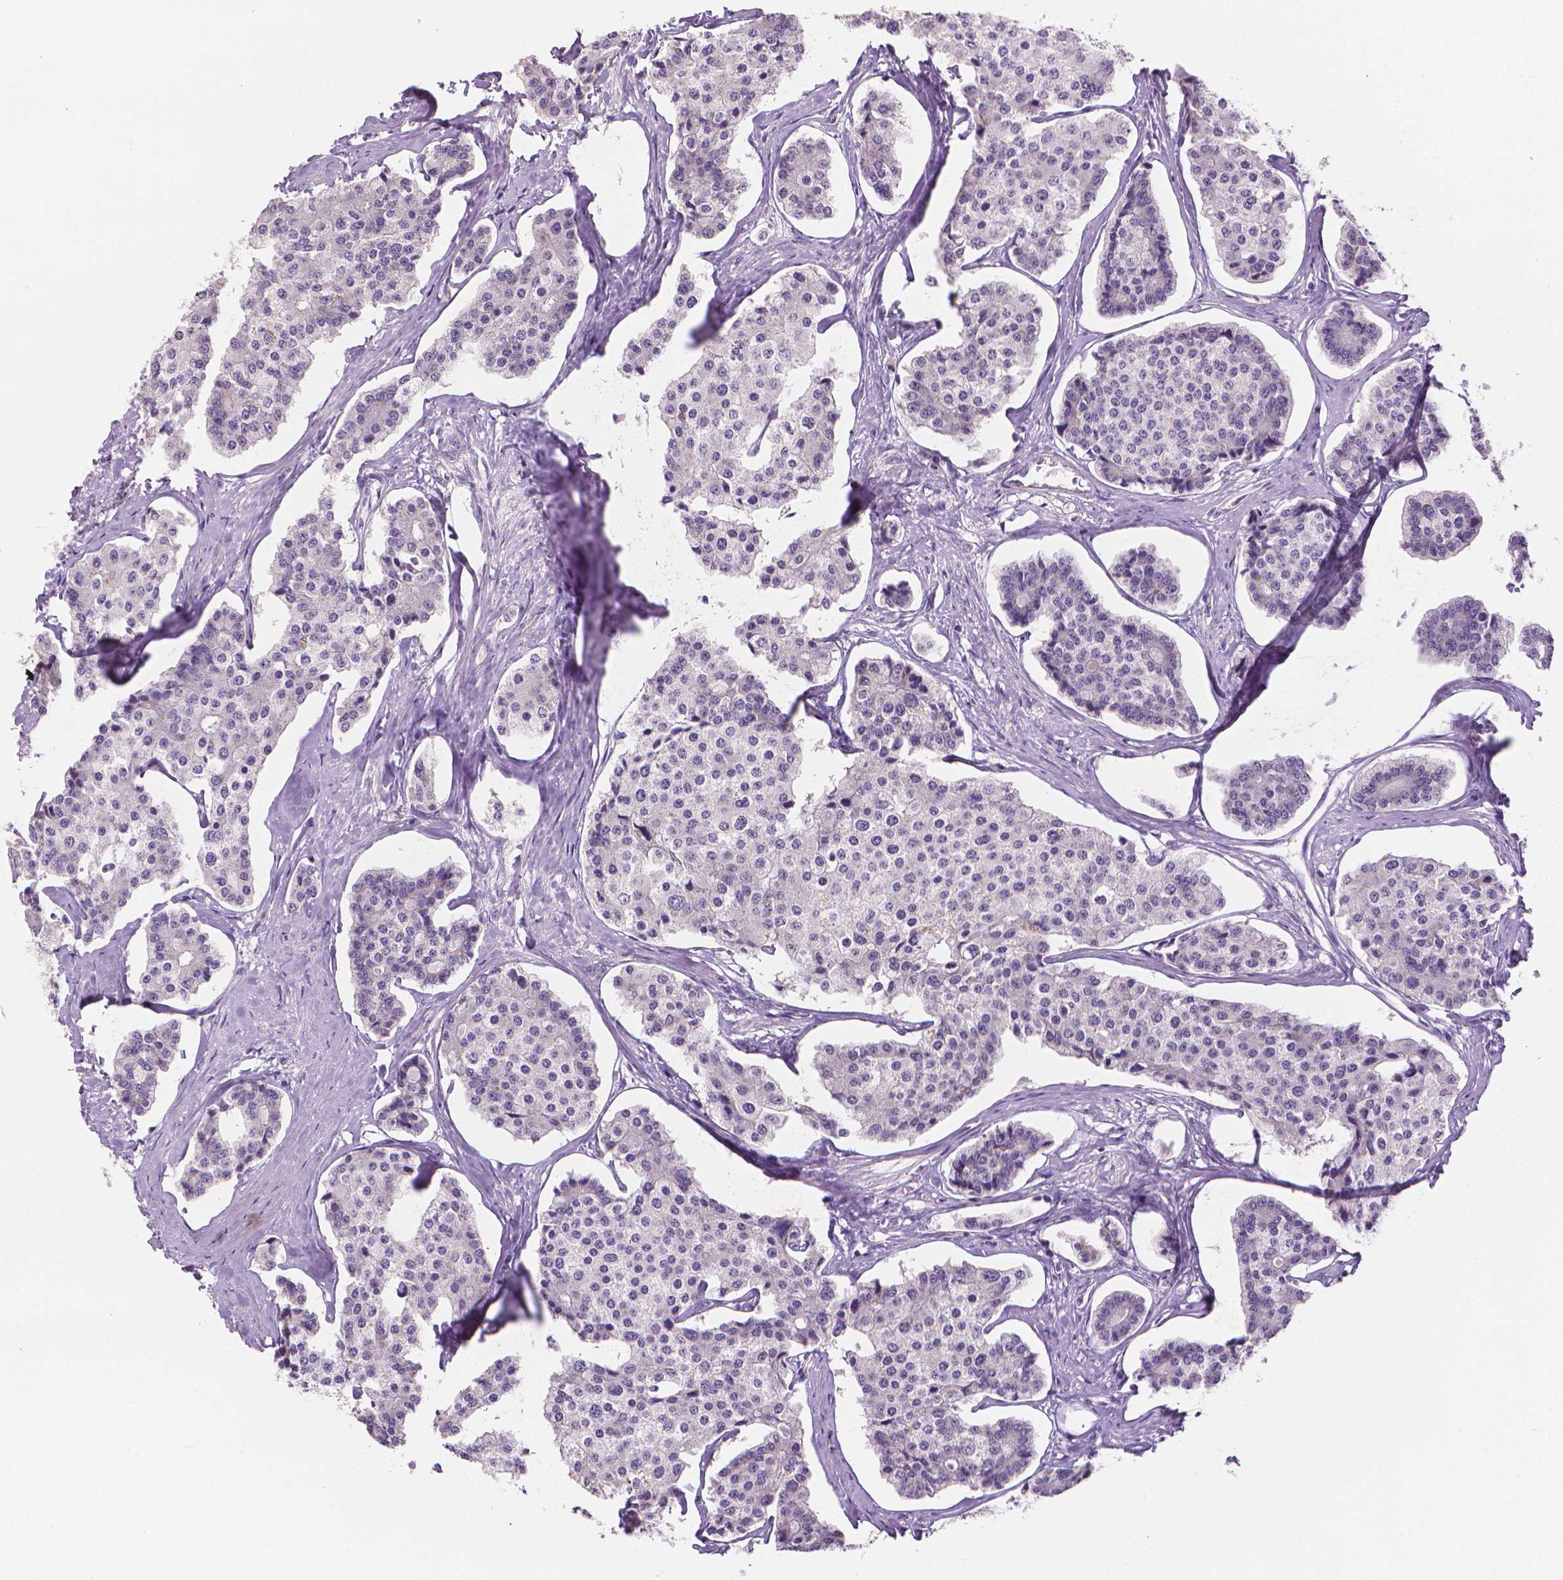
{"staining": {"intensity": "negative", "quantity": "none", "location": "none"}, "tissue": "carcinoid", "cell_type": "Tumor cells", "image_type": "cancer", "snomed": [{"axis": "morphology", "description": "Carcinoid, malignant, NOS"}, {"axis": "topography", "description": "Small intestine"}], "caption": "This is an IHC micrograph of human carcinoid. There is no staining in tumor cells.", "gene": "FASN", "patient": {"sex": "female", "age": 65}}